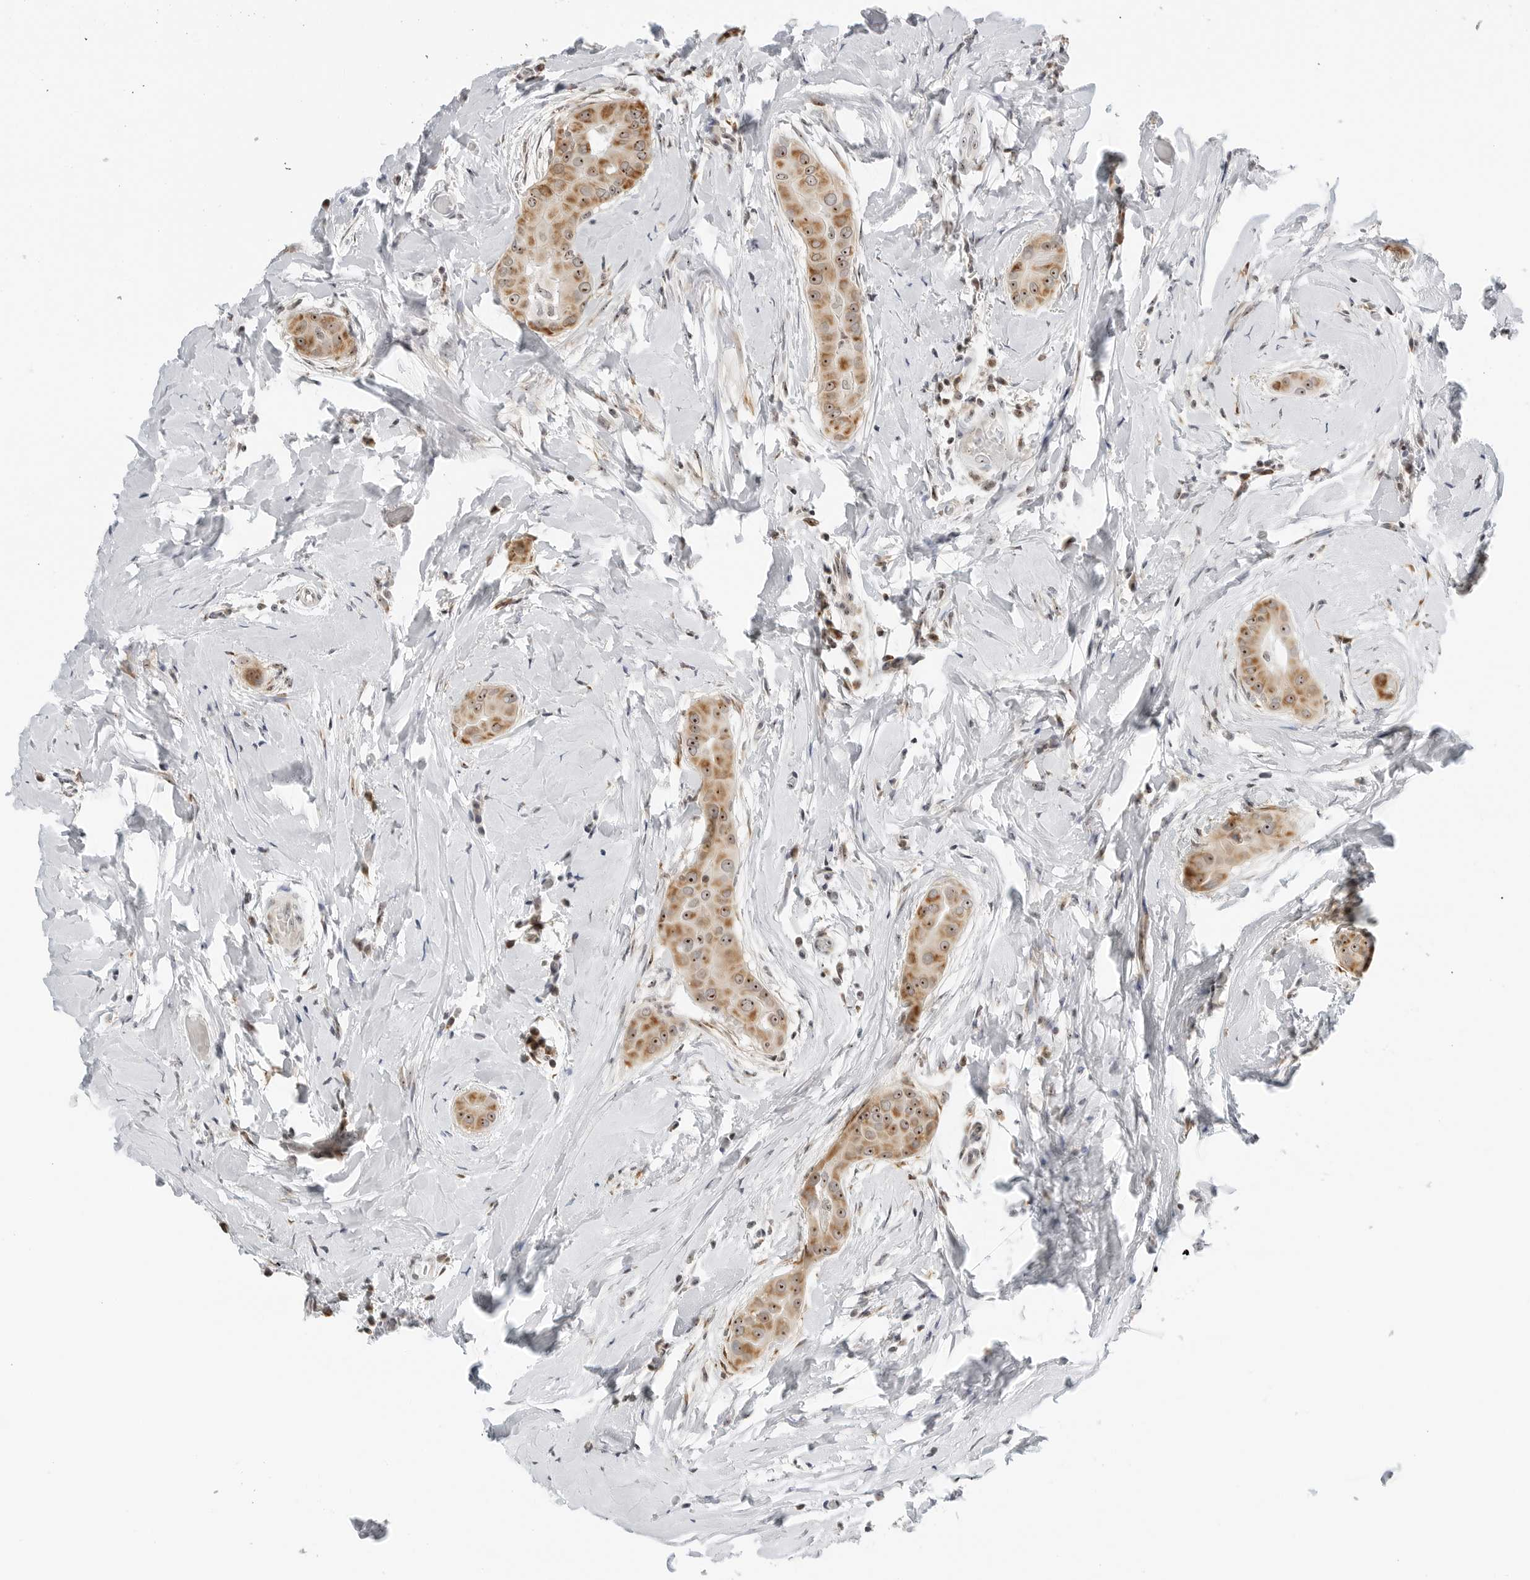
{"staining": {"intensity": "moderate", "quantity": ">75%", "location": "cytoplasmic/membranous,nuclear"}, "tissue": "thyroid cancer", "cell_type": "Tumor cells", "image_type": "cancer", "snomed": [{"axis": "morphology", "description": "Papillary adenocarcinoma, NOS"}, {"axis": "topography", "description": "Thyroid gland"}], "caption": "Immunohistochemistry (DAB) staining of human thyroid cancer (papillary adenocarcinoma) demonstrates moderate cytoplasmic/membranous and nuclear protein positivity in approximately >75% of tumor cells. (brown staining indicates protein expression, while blue staining denotes nuclei).", "gene": "RIMKLA", "patient": {"sex": "male", "age": 33}}